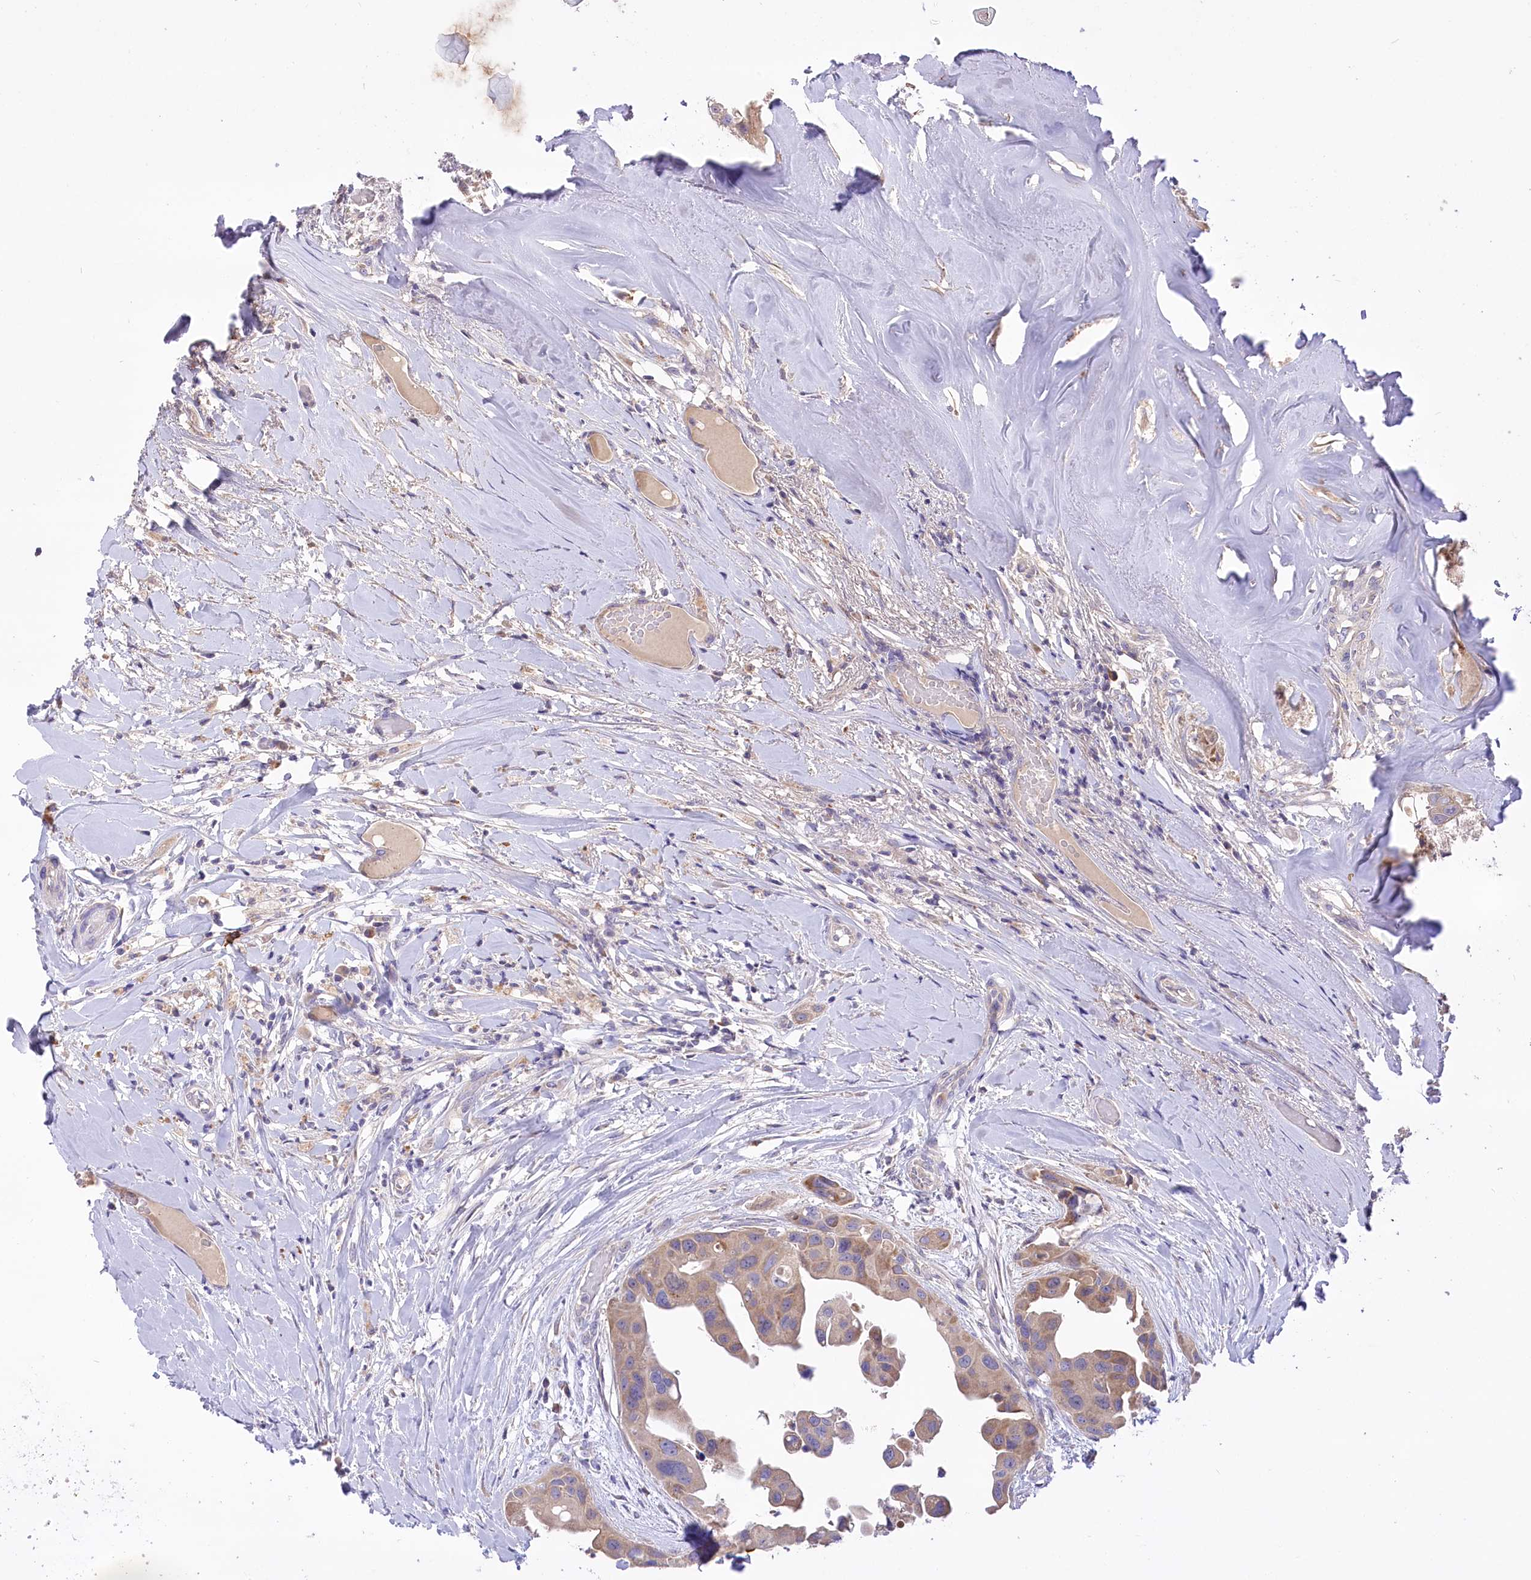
{"staining": {"intensity": "weak", "quantity": ">75%", "location": "cytoplasmic/membranous"}, "tissue": "head and neck cancer", "cell_type": "Tumor cells", "image_type": "cancer", "snomed": [{"axis": "morphology", "description": "Adenocarcinoma, NOS"}, {"axis": "morphology", "description": "Adenocarcinoma, metastatic, NOS"}, {"axis": "topography", "description": "Head-Neck"}], "caption": "IHC histopathology image of human metastatic adenocarcinoma (head and neck) stained for a protein (brown), which reveals low levels of weak cytoplasmic/membranous positivity in about >75% of tumor cells.", "gene": "PBLD", "patient": {"sex": "male", "age": 75}}